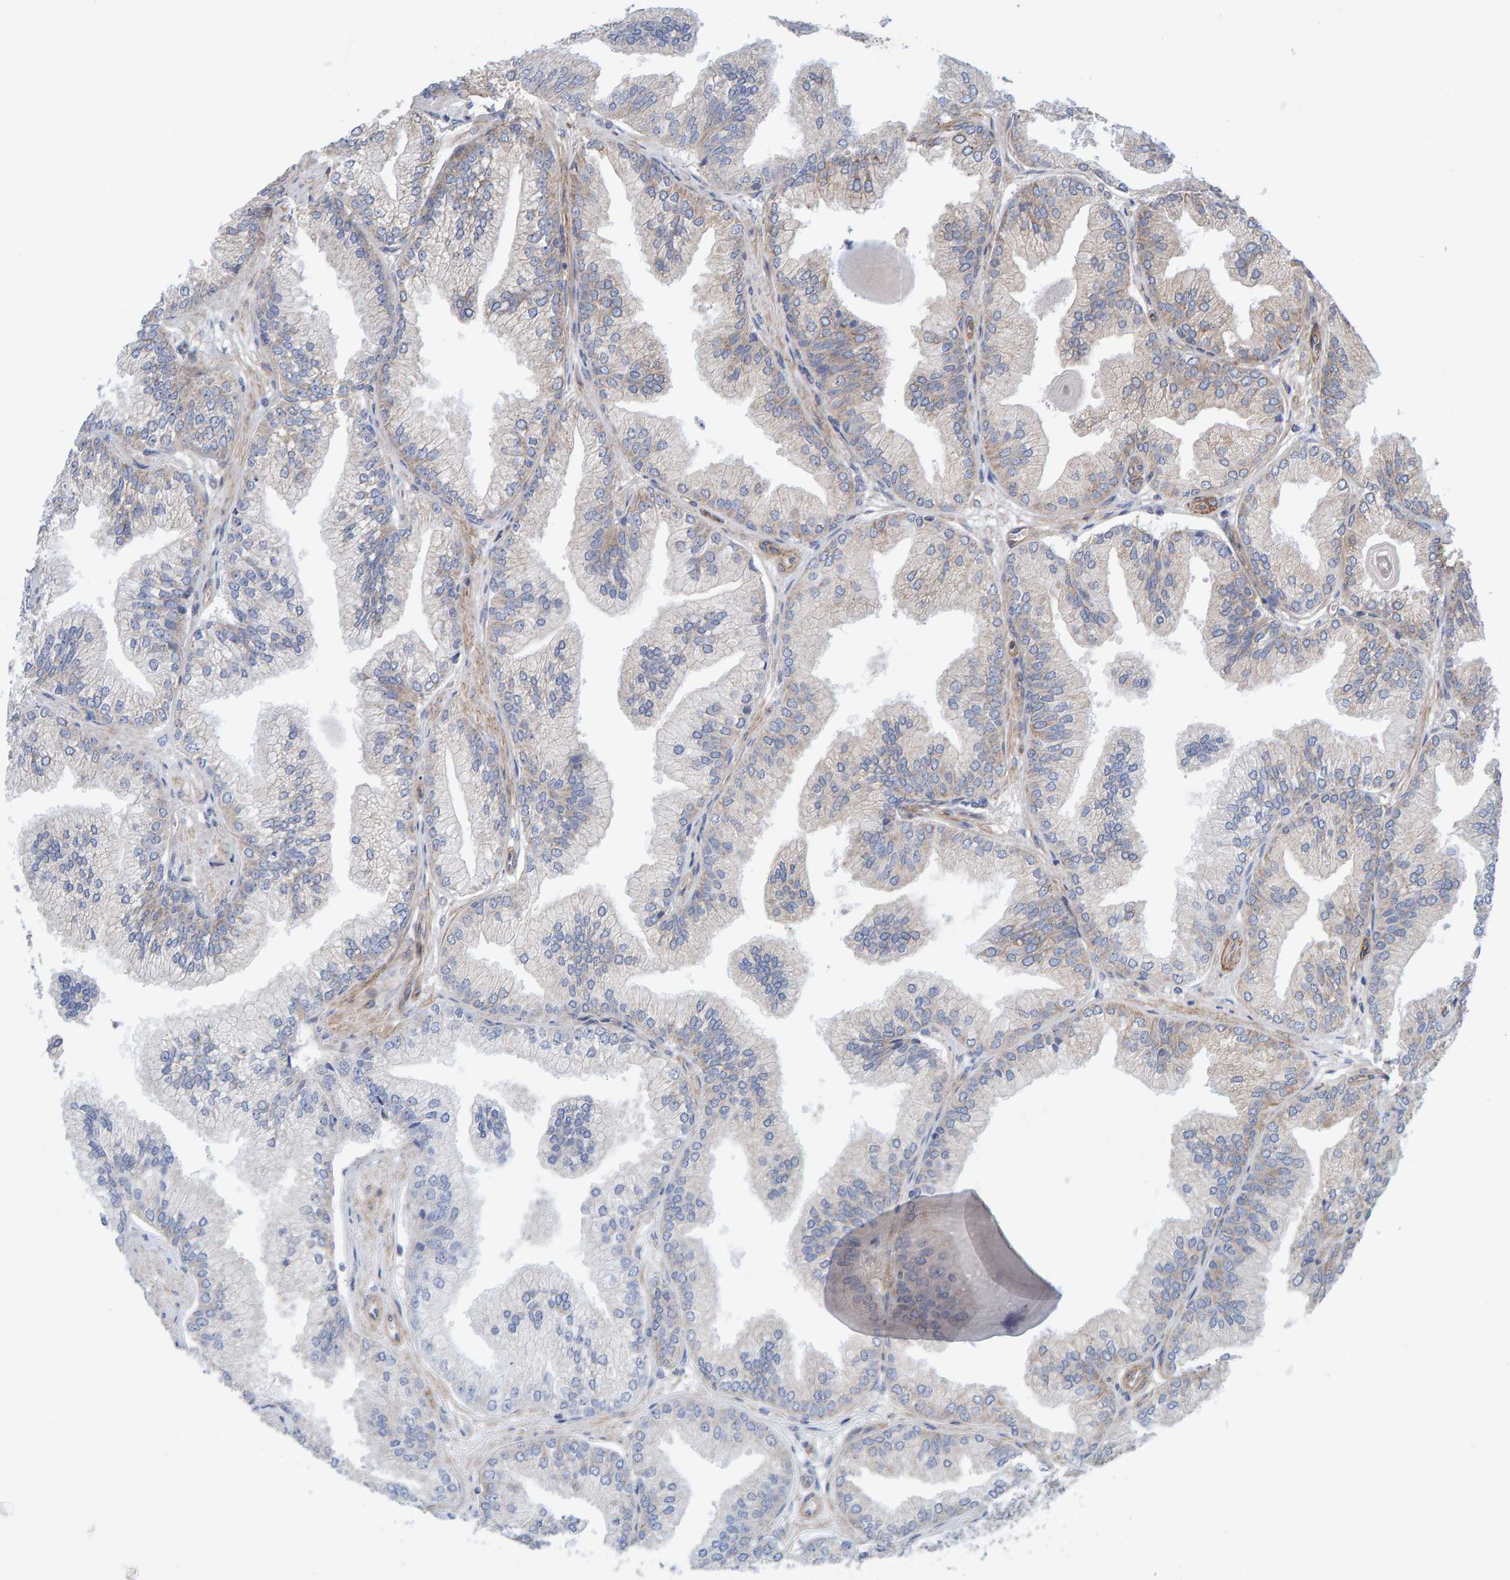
{"staining": {"intensity": "negative", "quantity": "none", "location": "none"}, "tissue": "prostate cancer", "cell_type": "Tumor cells", "image_type": "cancer", "snomed": [{"axis": "morphology", "description": "Adenocarcinoma, Low grade"}, {"axis": "topography", "description": "Prostate"}], "caption": "This is an immunohistochemistry photomicrograph of prostate cancer (adenocarcinoma (low-grade)). There is no expression in tumor cells.", "gene": "CDK5RAP3", "patient": {"sex": "male", "age": 52}}